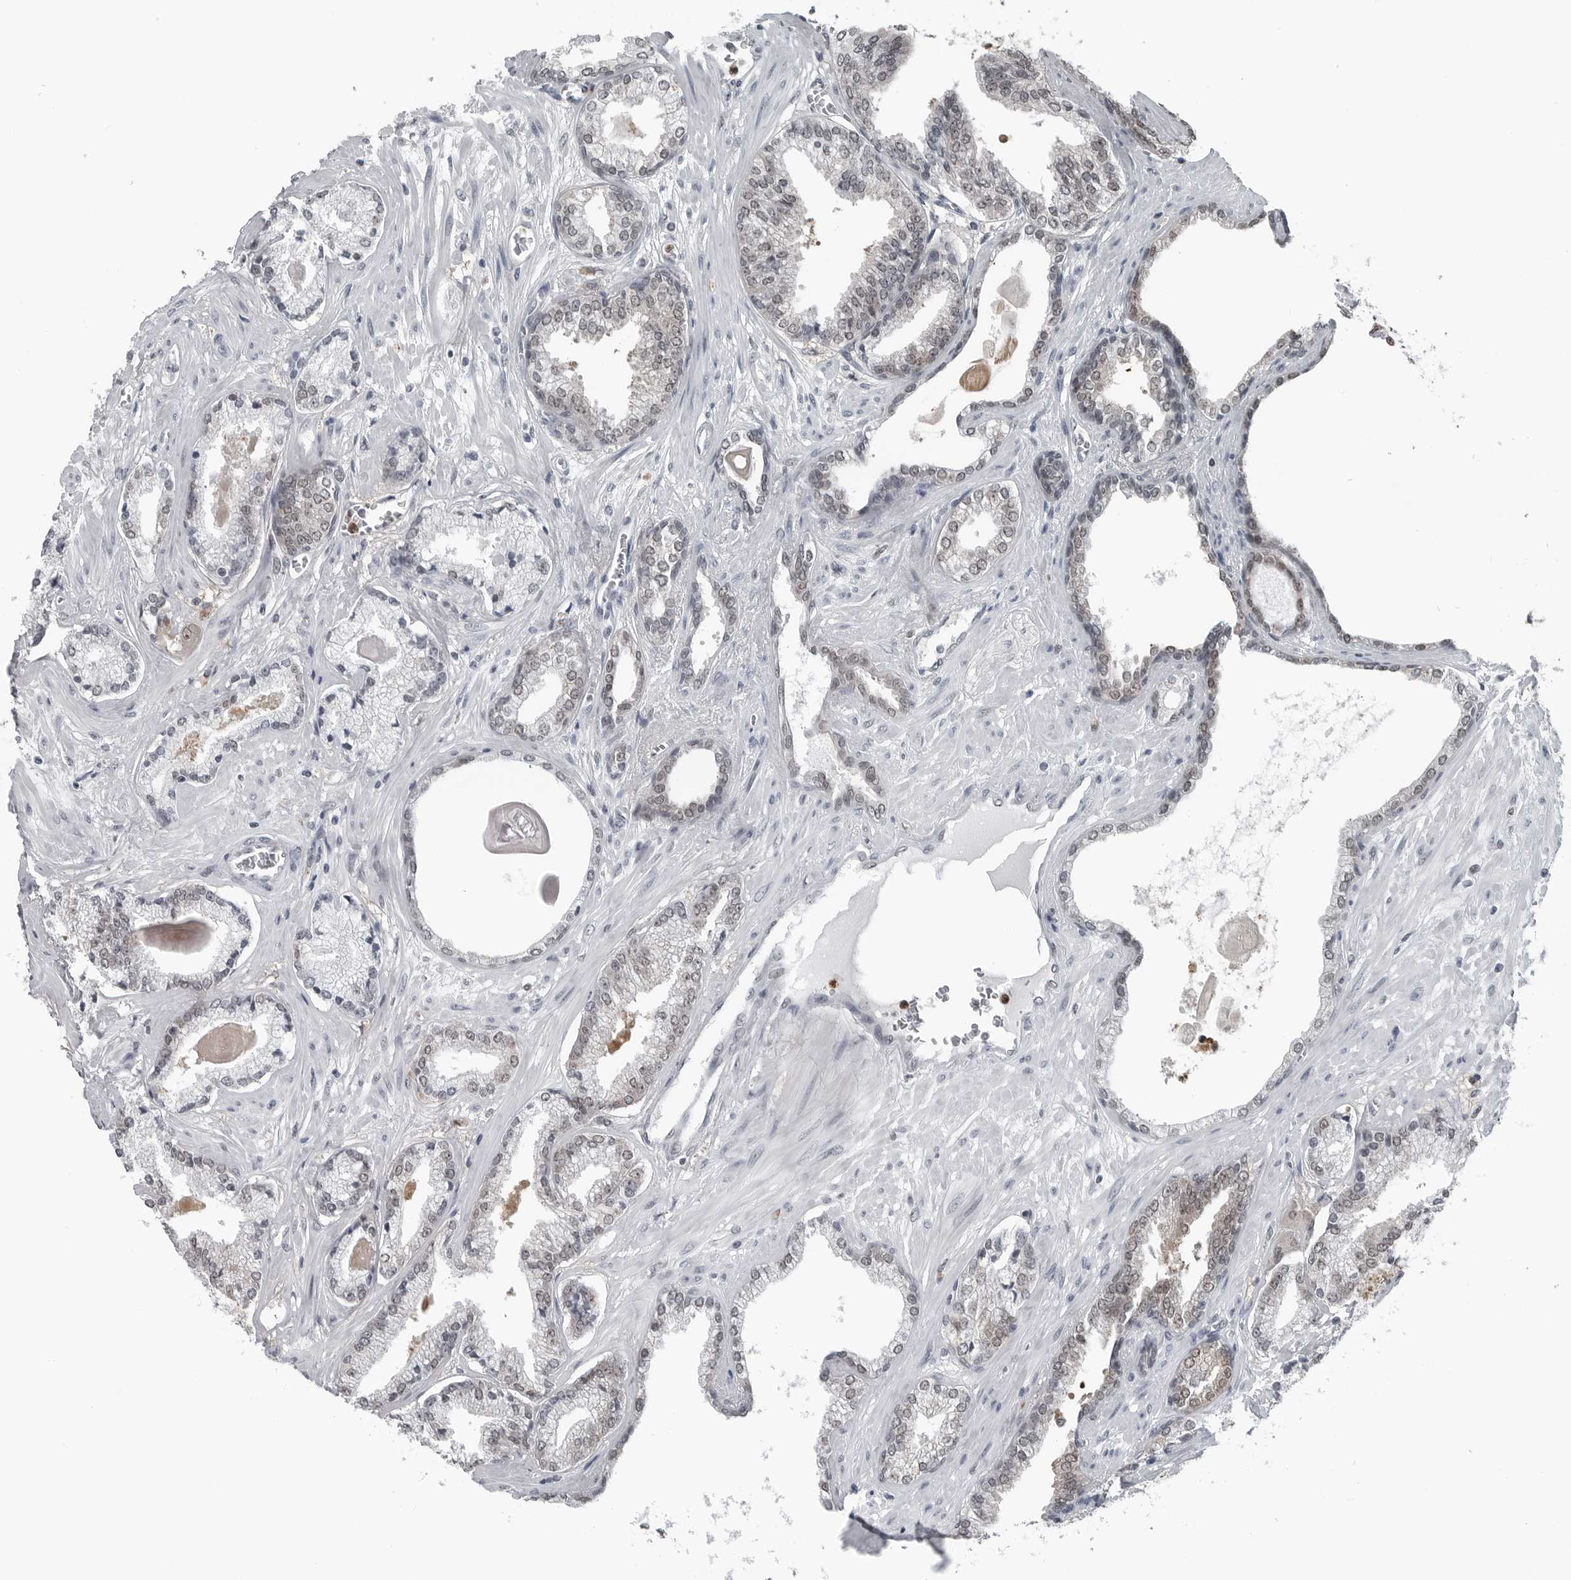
{"staining": {"intensity": "weak", "quantity": "25%-75%", "location": "nuclear"}, "tissue": "prostate cancer", "cell_type": "Tumor cells", "image_type": "cancer", "snomed": [{"axis": "morphology", "description": "Adenocarcinoma, Low grade"}, {"axis": "topography", "description": "Prostate"}], "caption": "A micrograph showing weak nuclear positivity in about 25%-75% of tumor cells in prostate cancer (low-grade adenocarcinoma), as visualized by brown immunohistochemical staining.", "gene": "AKR1A1", "patient": {"sex": "male", "age": 70}}